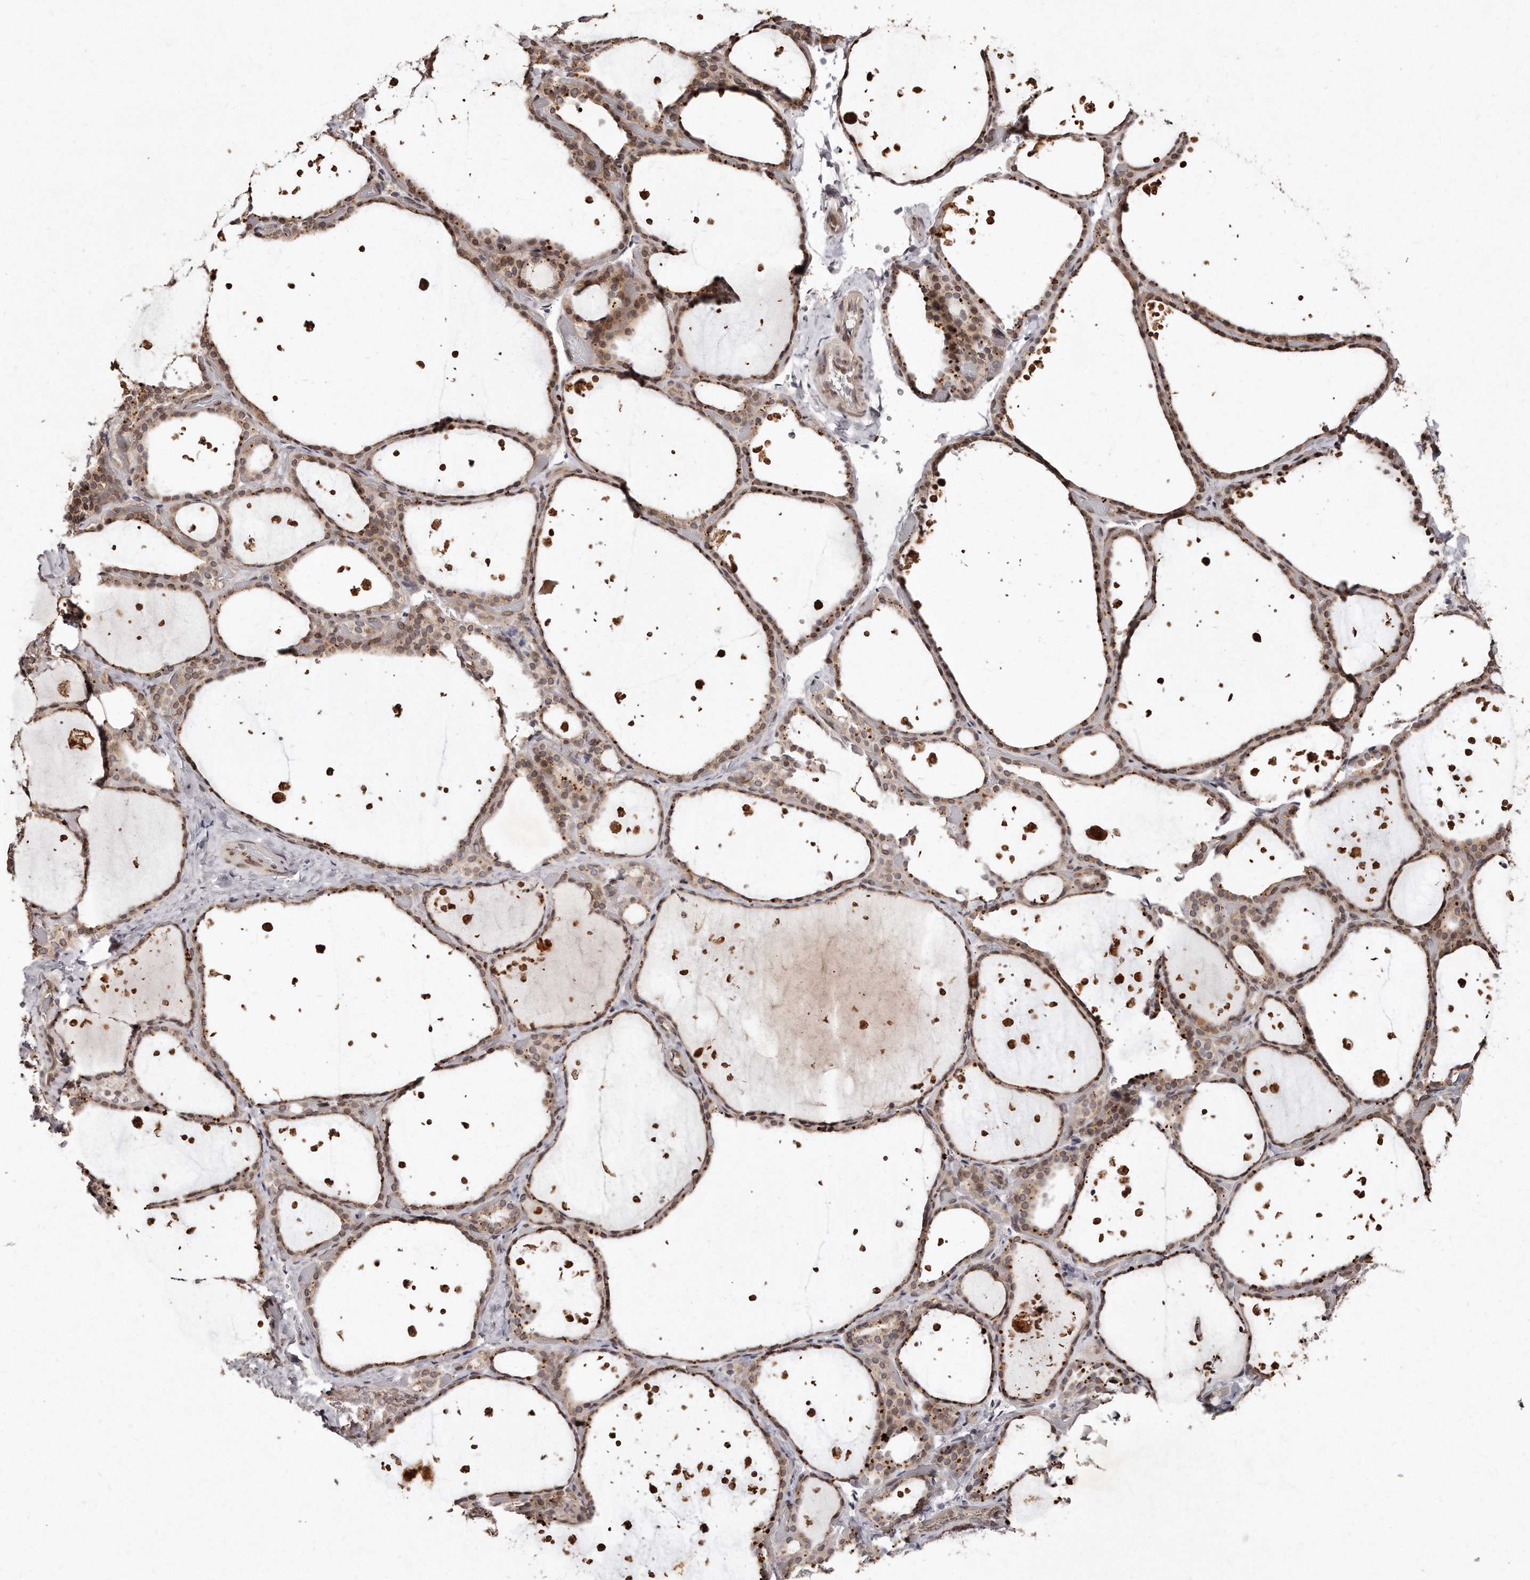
{"staining": {"intensity": "moderate", "quantity": ">75%", "location": "cytoplasmic/membranous,nuclear"}, "tissue": "thyroid gland", "cell_type": "Glandular cells", "image_type": "normal", "snomed": [{"axis": "morphology", "description": "Normal tissue, NOS"}, {"axis": "topography", "description": "Thyroid gland"}], "caption": "Protein expression analysis of benign thyroid gland demonstrates moderate cytoplasmic/membranous,nuclear positivity in approximately >75% of glandular cells.", "gene": "HASPIN", "patient": {"sex": "female", "age": 44}}